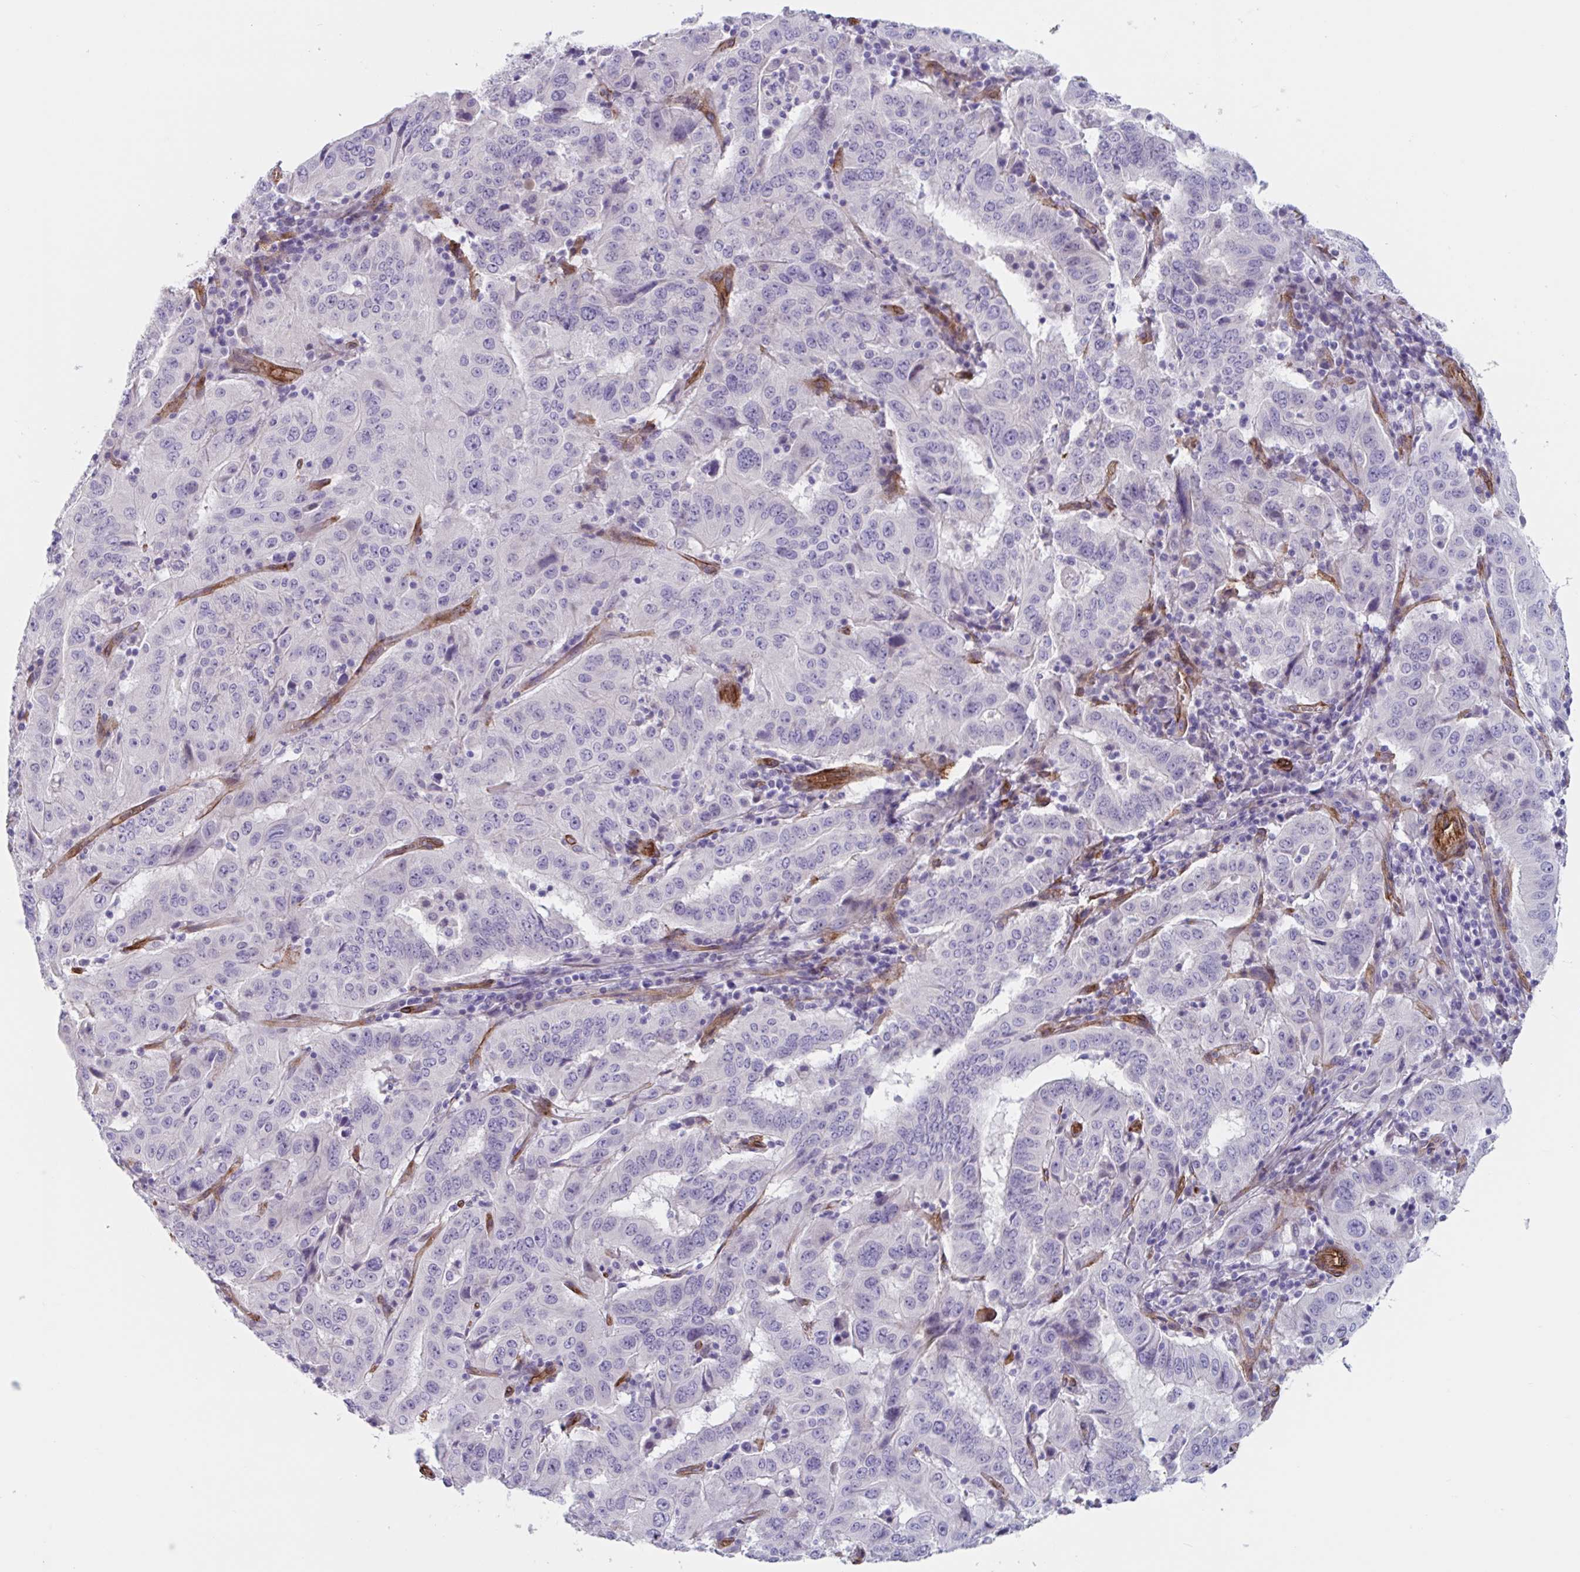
{"staining": {"intensity": "negative", "quantity": "none", "location": "none"}, "tissue": "pancreatic cancer", "cell_type": "Tumor cells", "image_type": "cancer", "snomed": [{"axis": "morphology", "description": "Adenocarcinoma, NOS"}, {"axis": "topography", "description": "Pancreas"}], "caption": "Protein analysis of adenocarcinoma (pancreatic) reveals no significant positivity in tumor cells.", "gene": "CITED4", "patient": {"sex": "male", "age": 63}}